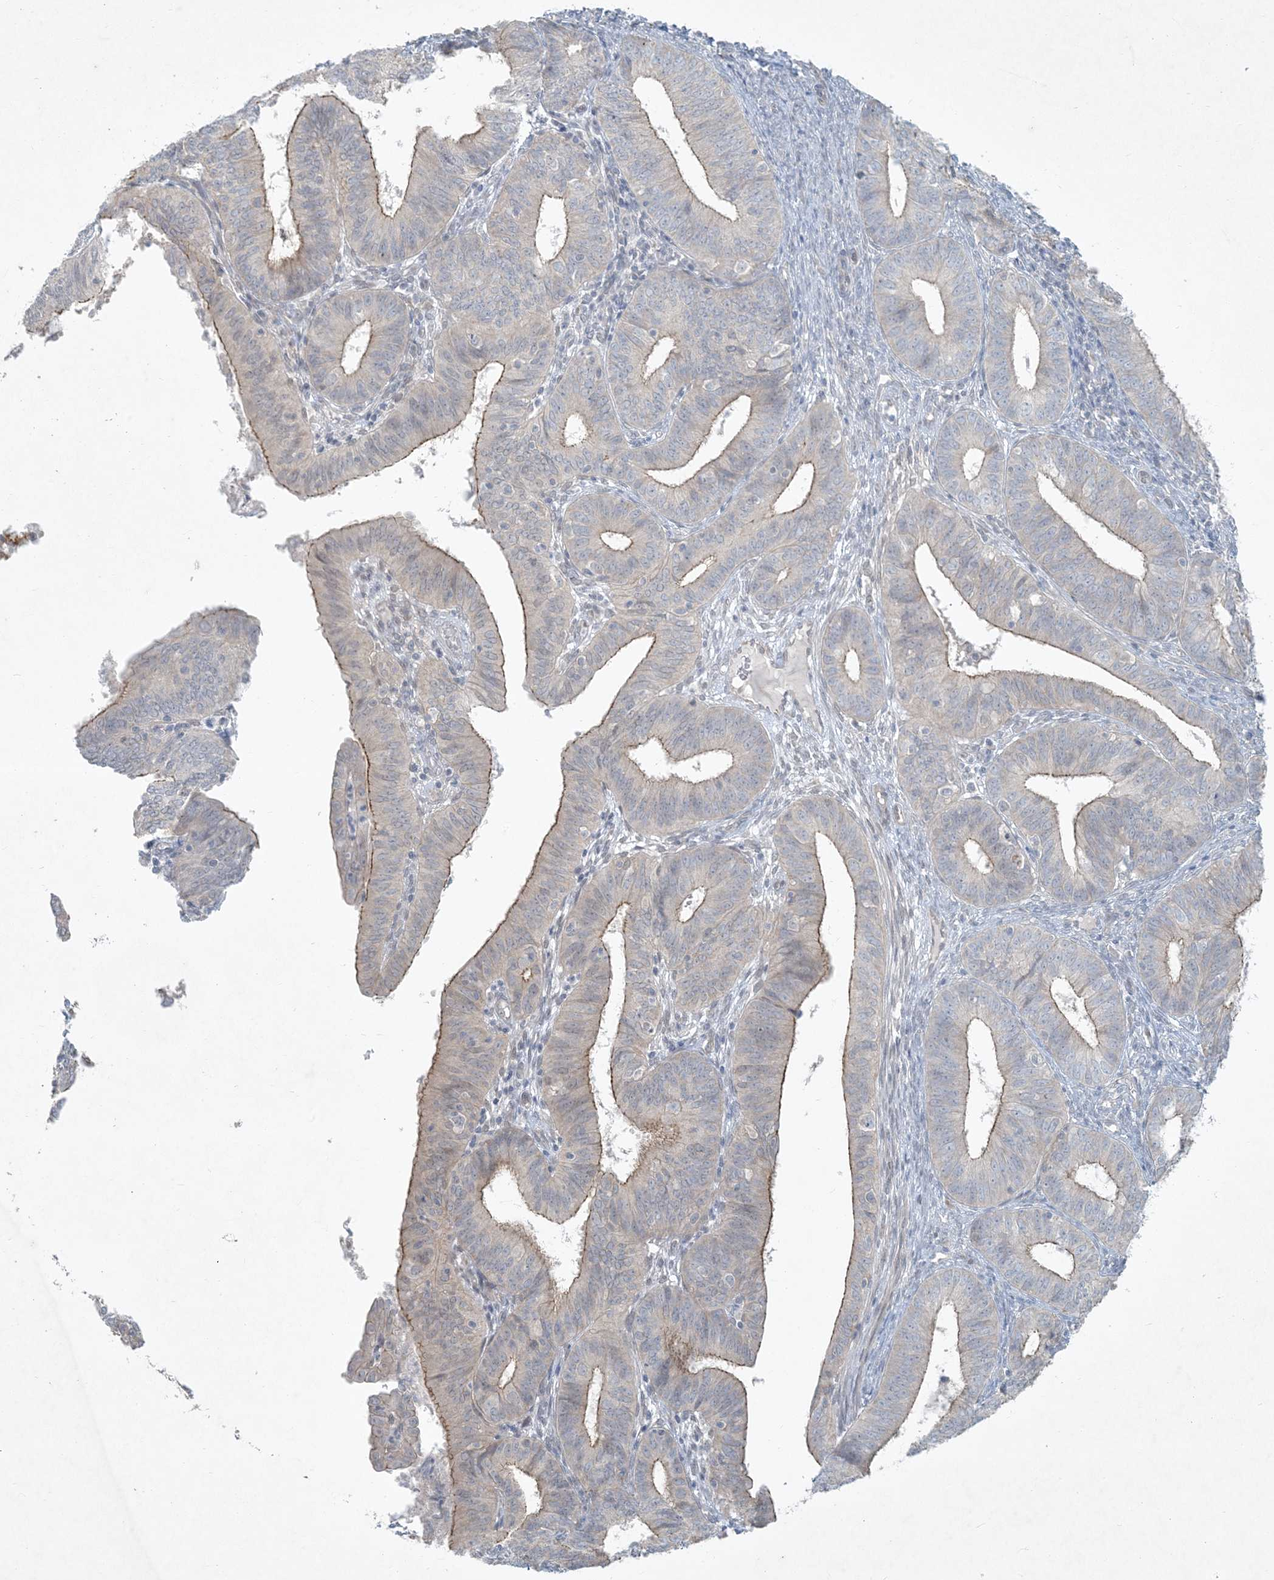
{"staining": {"intensity": "moderate", "quantity": "25%-75%", "location": "cytoplasmic/membranous"}, "tissue": "endometrial cancer", "cell_type": "Tumor cells", "image_type": "cancer", "snomed": [{"axis": "morphology", "description": "Adenocarcinoma, NOS"}, {"axis": "topography", "description": "Endometrium"}], "caption": "Brown immunohistochemical staining in human adenocarcinoma (endometrial) shows moderate cytoplasmic/membranous positivity in approximately 25%-75% of tumor cells.", "gene": "BCORL1", "patient": {"sex": "female", "age": 51}}